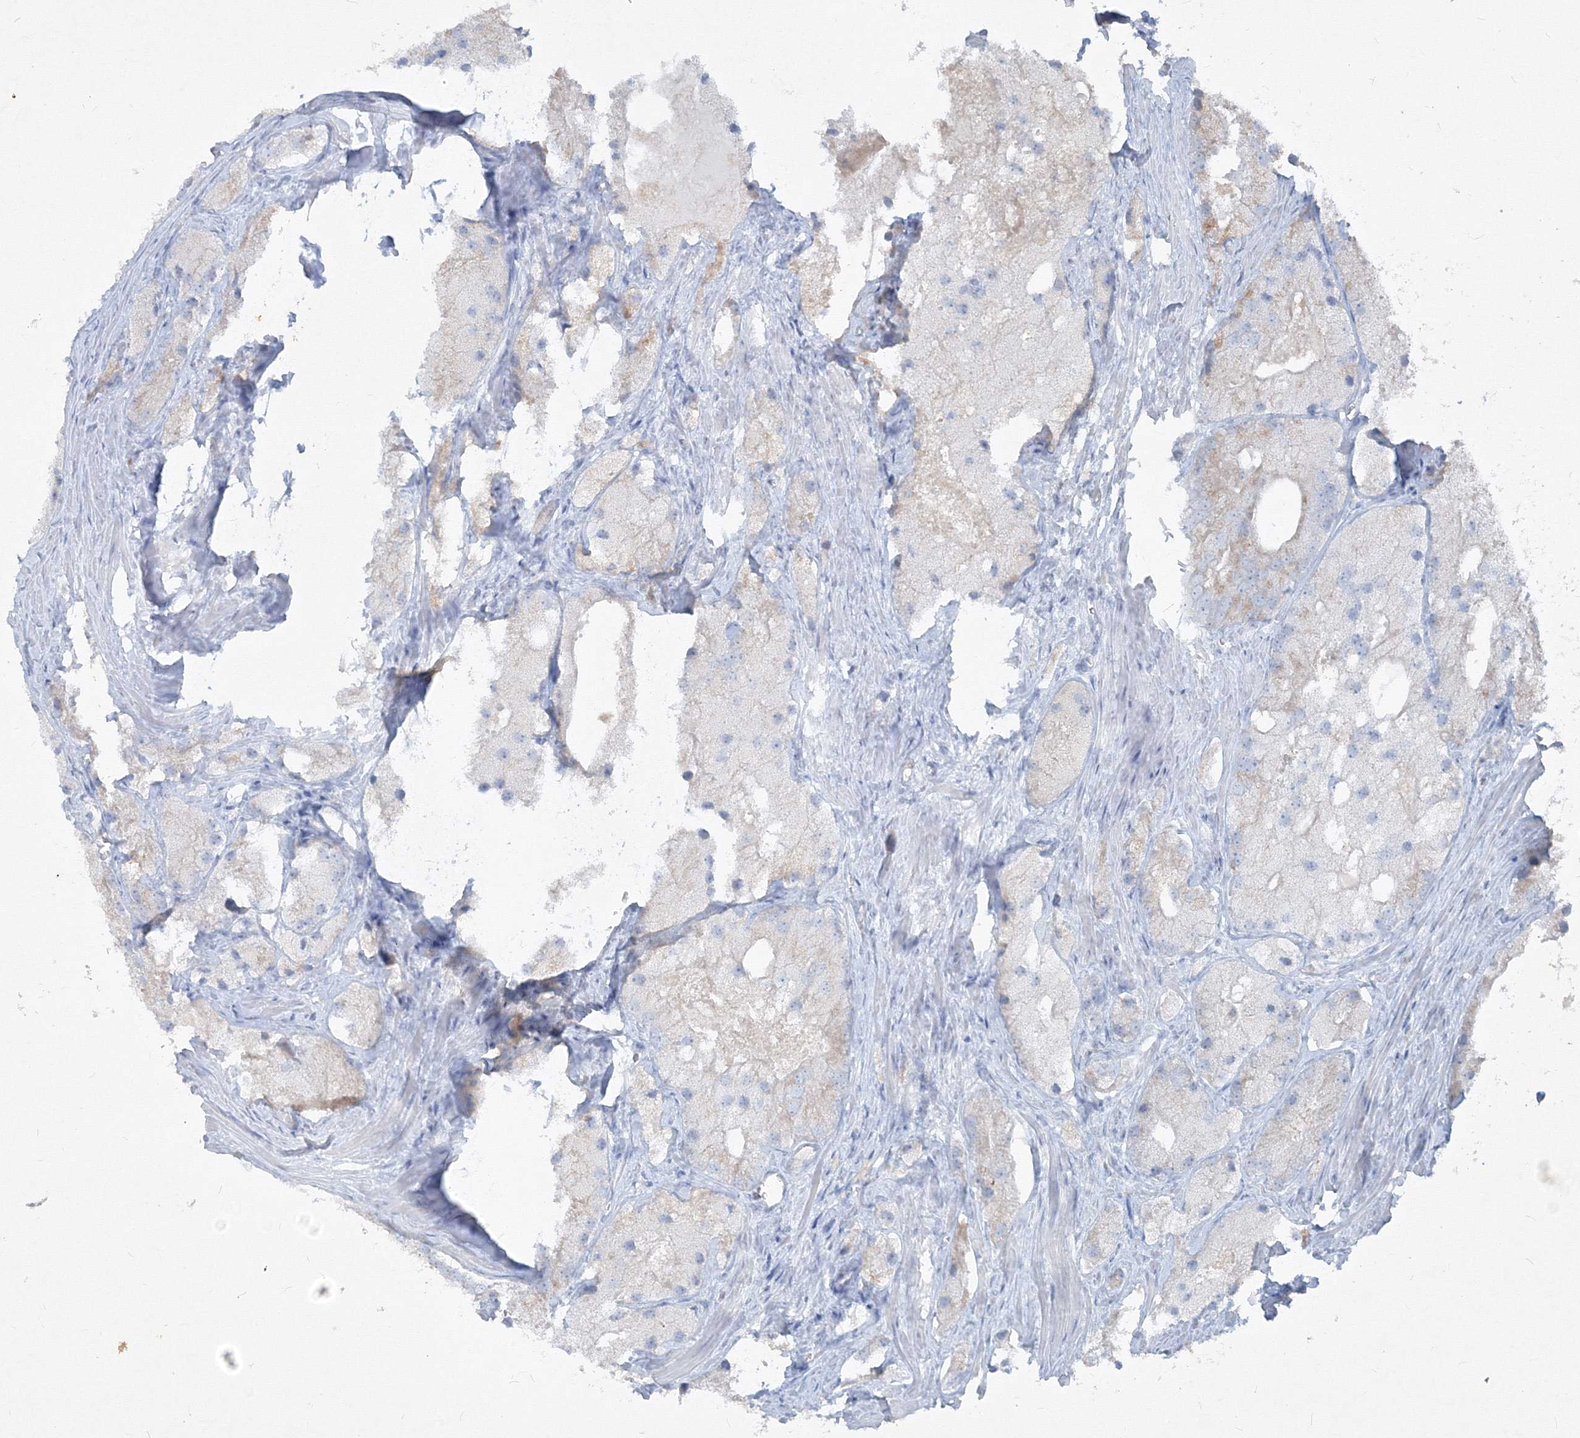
{"staining": {"intensity": "weak", "quantity": "<25%", "location": "cytoplasmic/membranous"}, "tissue": "prostate cancer", "cell_type": "Tumor cells", "image_type": "cancer", "snomed": [{"axis": "morphology", "description": "Adenocarcinoma, Low grade"}, {"axis": "topography", "description": "Prostate"}], "caption": "Tumor cells are negative for brown protein staining in low-grade adenocarcinoma (prostate).", "gene": "IFNAR1", "patient": {"sex": "male", "age": 69}}